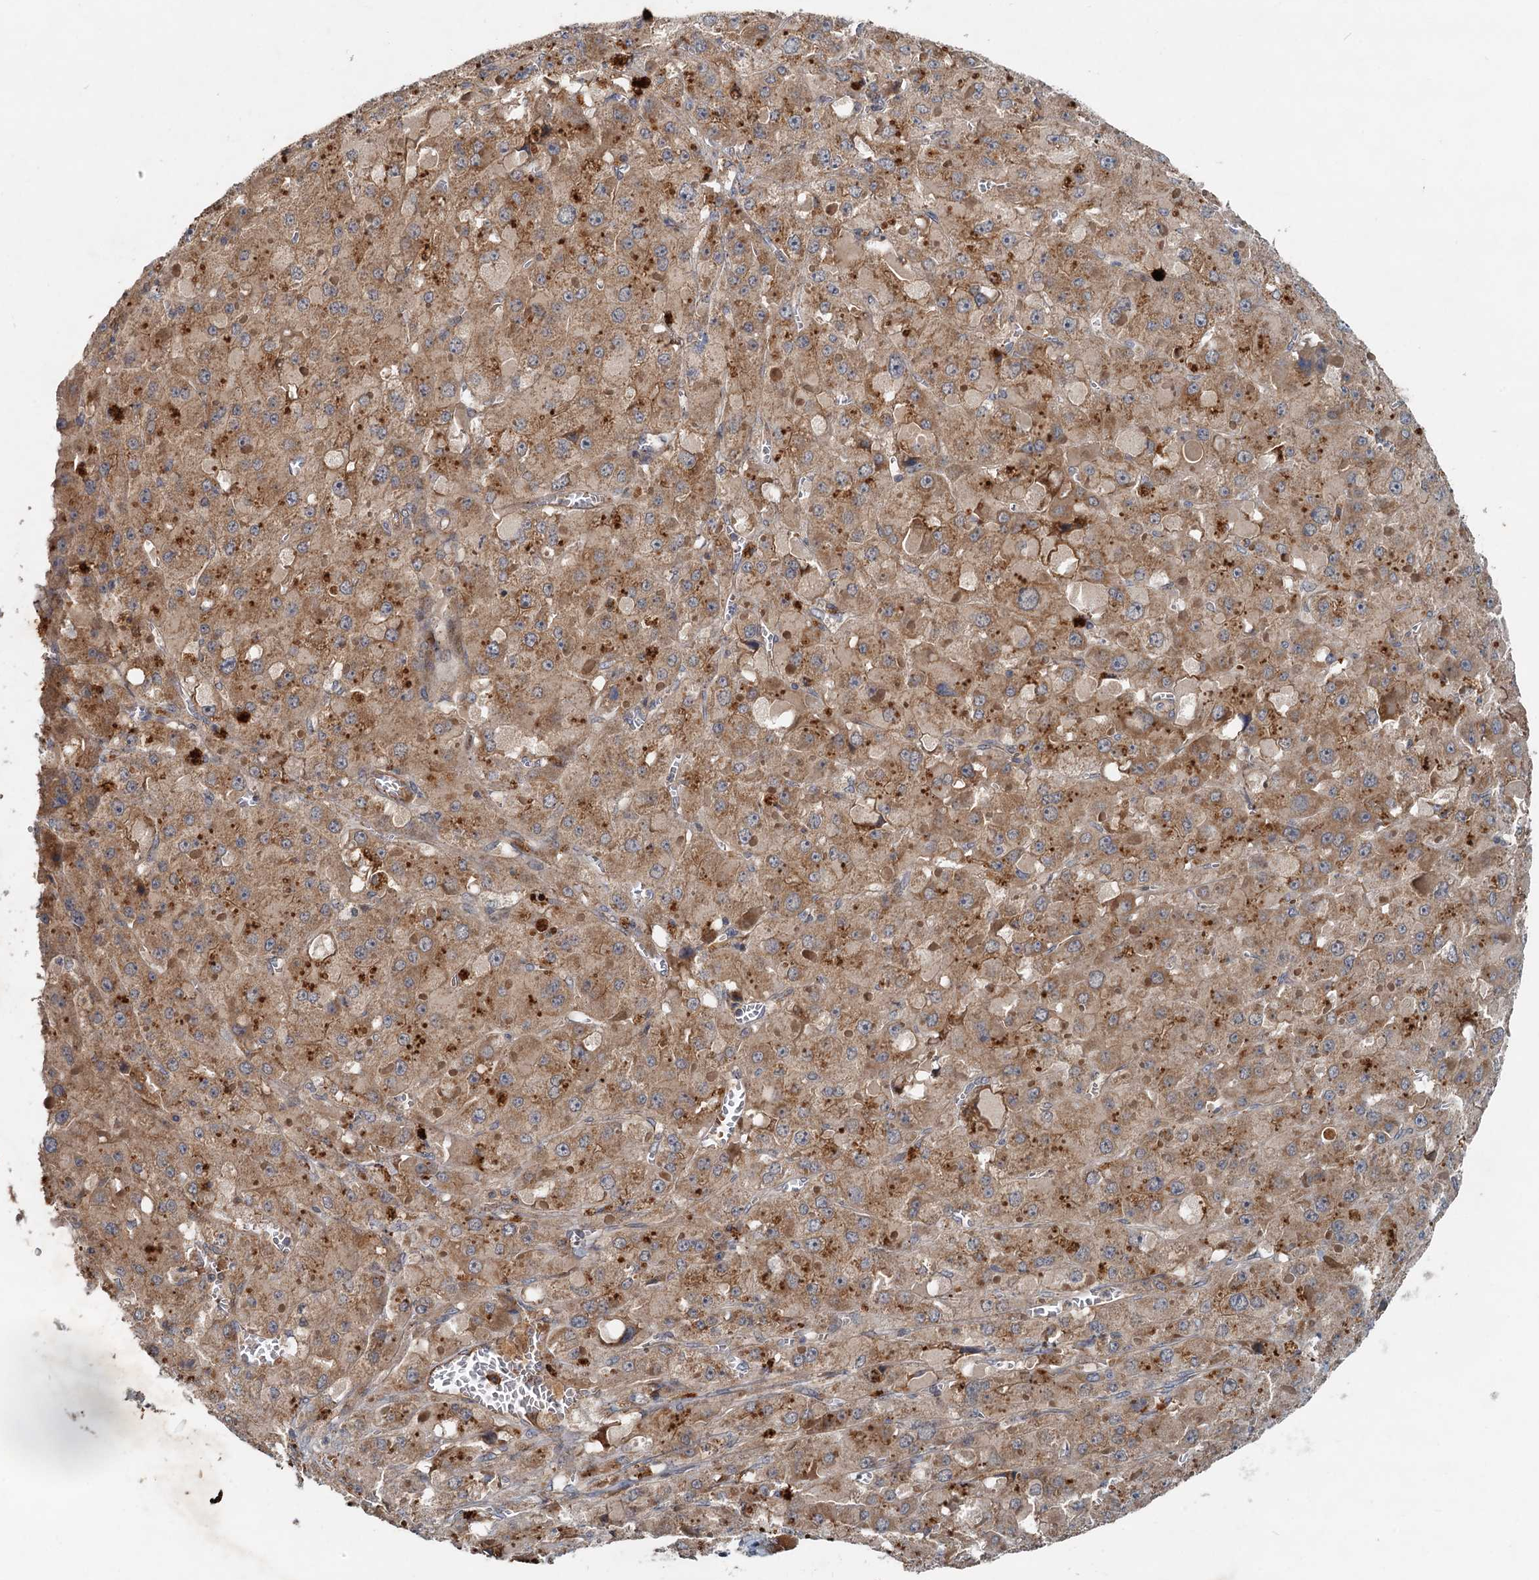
{"staining": {"intensity": "moderate", "quantity": ">75%", "location": "cytoplasmic/membranous"}, "tissue": "liver cancer", "cell_type": "Tumor cells", "image_type": "cancer", "snomed": [{"axis": "morphology", "description": "Carcinoma, Hepatocellular, NOS"}, {"axis": "topography", "description": "Liver"}], "caption": "A micrograph of hepatocellular carcinoma (liver) stained for a protein displays moderate cytoplasmic/membranous brown staining in tumor cells. The staining is performed using DAB brown chromogen to label protein expression. The nuclei are counter-stained blue using hematoxylin.", "gene": "CEP68", "patient": {"sex": "female", "age": 73}}